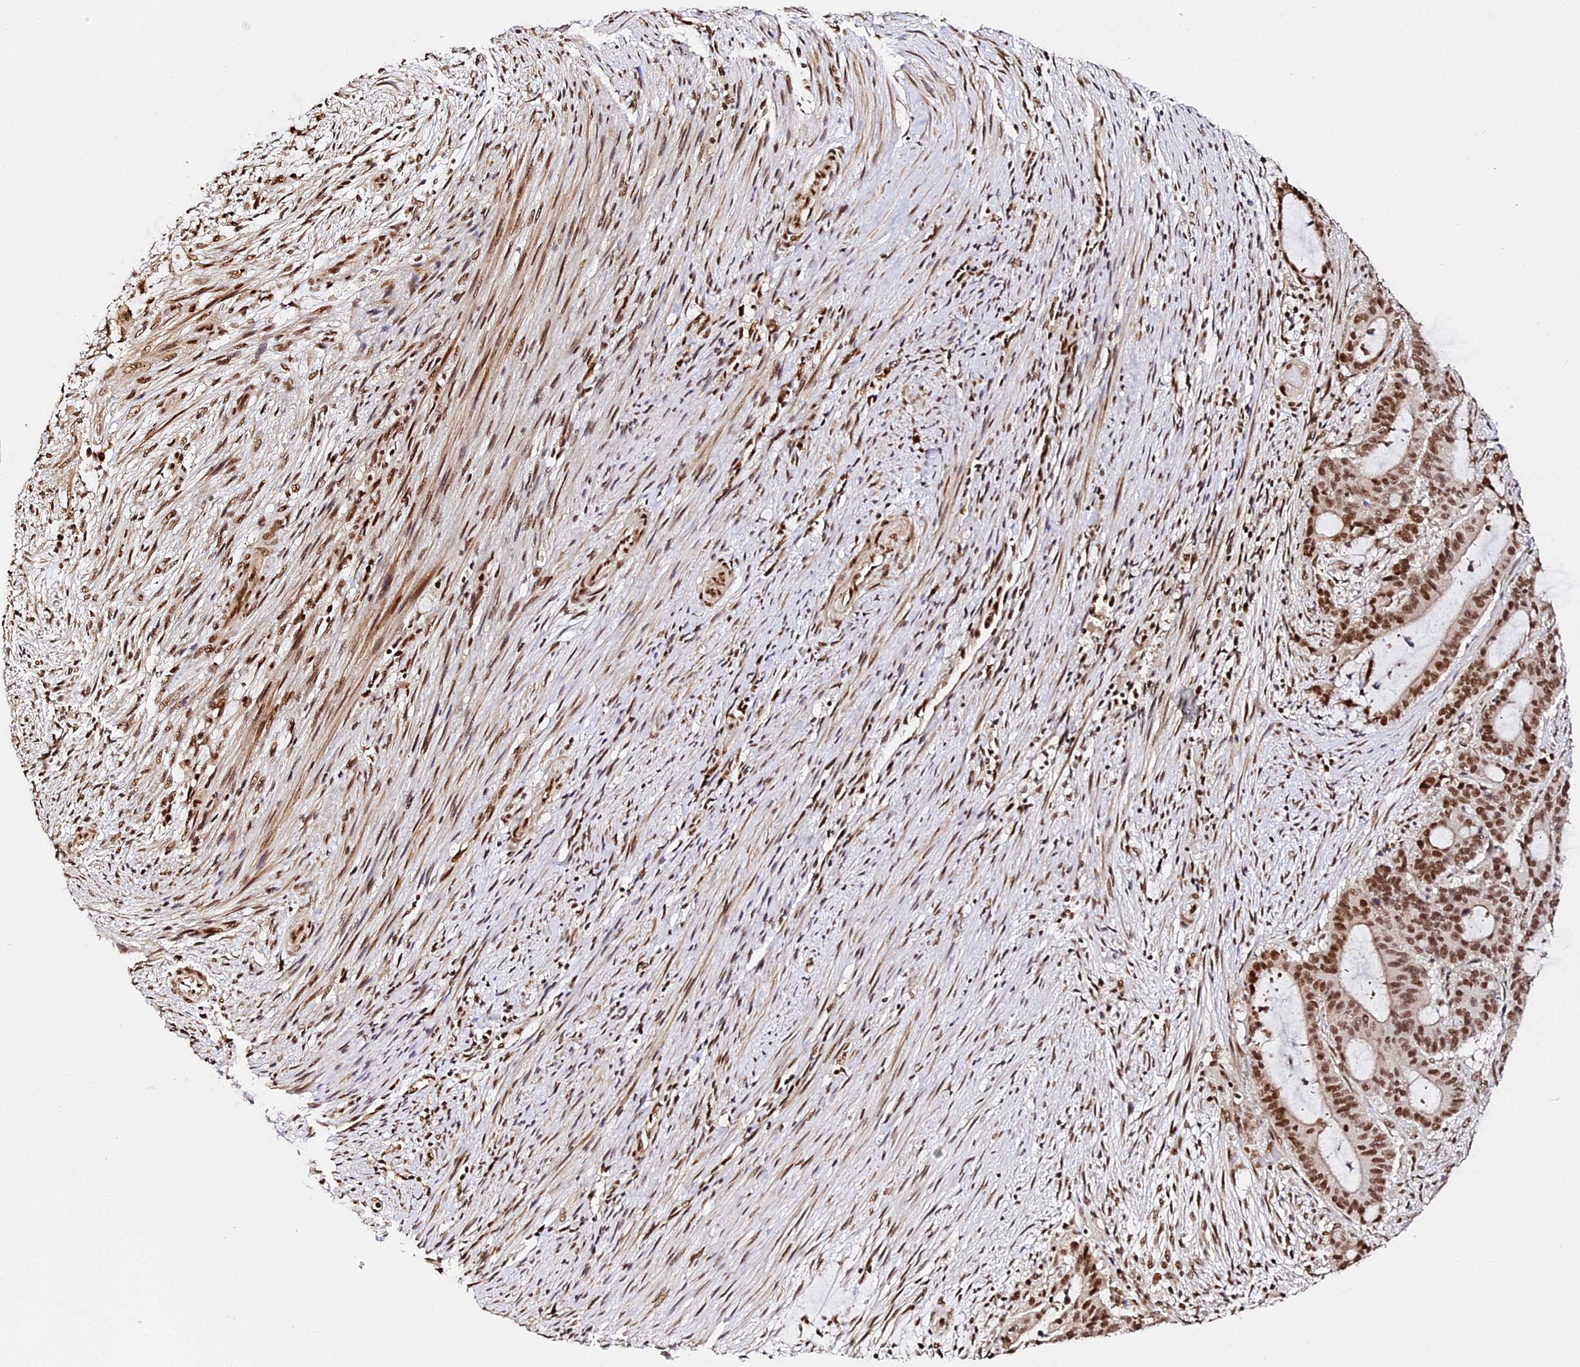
{"staining": {"intensity": "moderate", "quantity": ">75%", "location": "nuclear"}, "tissue": "liver cancer", "cell_type": "Tumor cells", "image_type": "cancer", "snomed": [{"axis": "morphology", "description": "Normal tissue, NOS"}, {"axis": "morphology", "description": "Cholangiocarcinoma"}, {"axis": "topography", "description": "Liver"}, {"axis": "topography", "description": "Peripheral nerve tissue"}], "caption": "Brown immunohistochemical staining in human liver cancer demonstrates moderate nuclear expression in about >75% of tumor cells.", "gene": "MCRS1", "patient": {"sex": "female", "age": 73}}